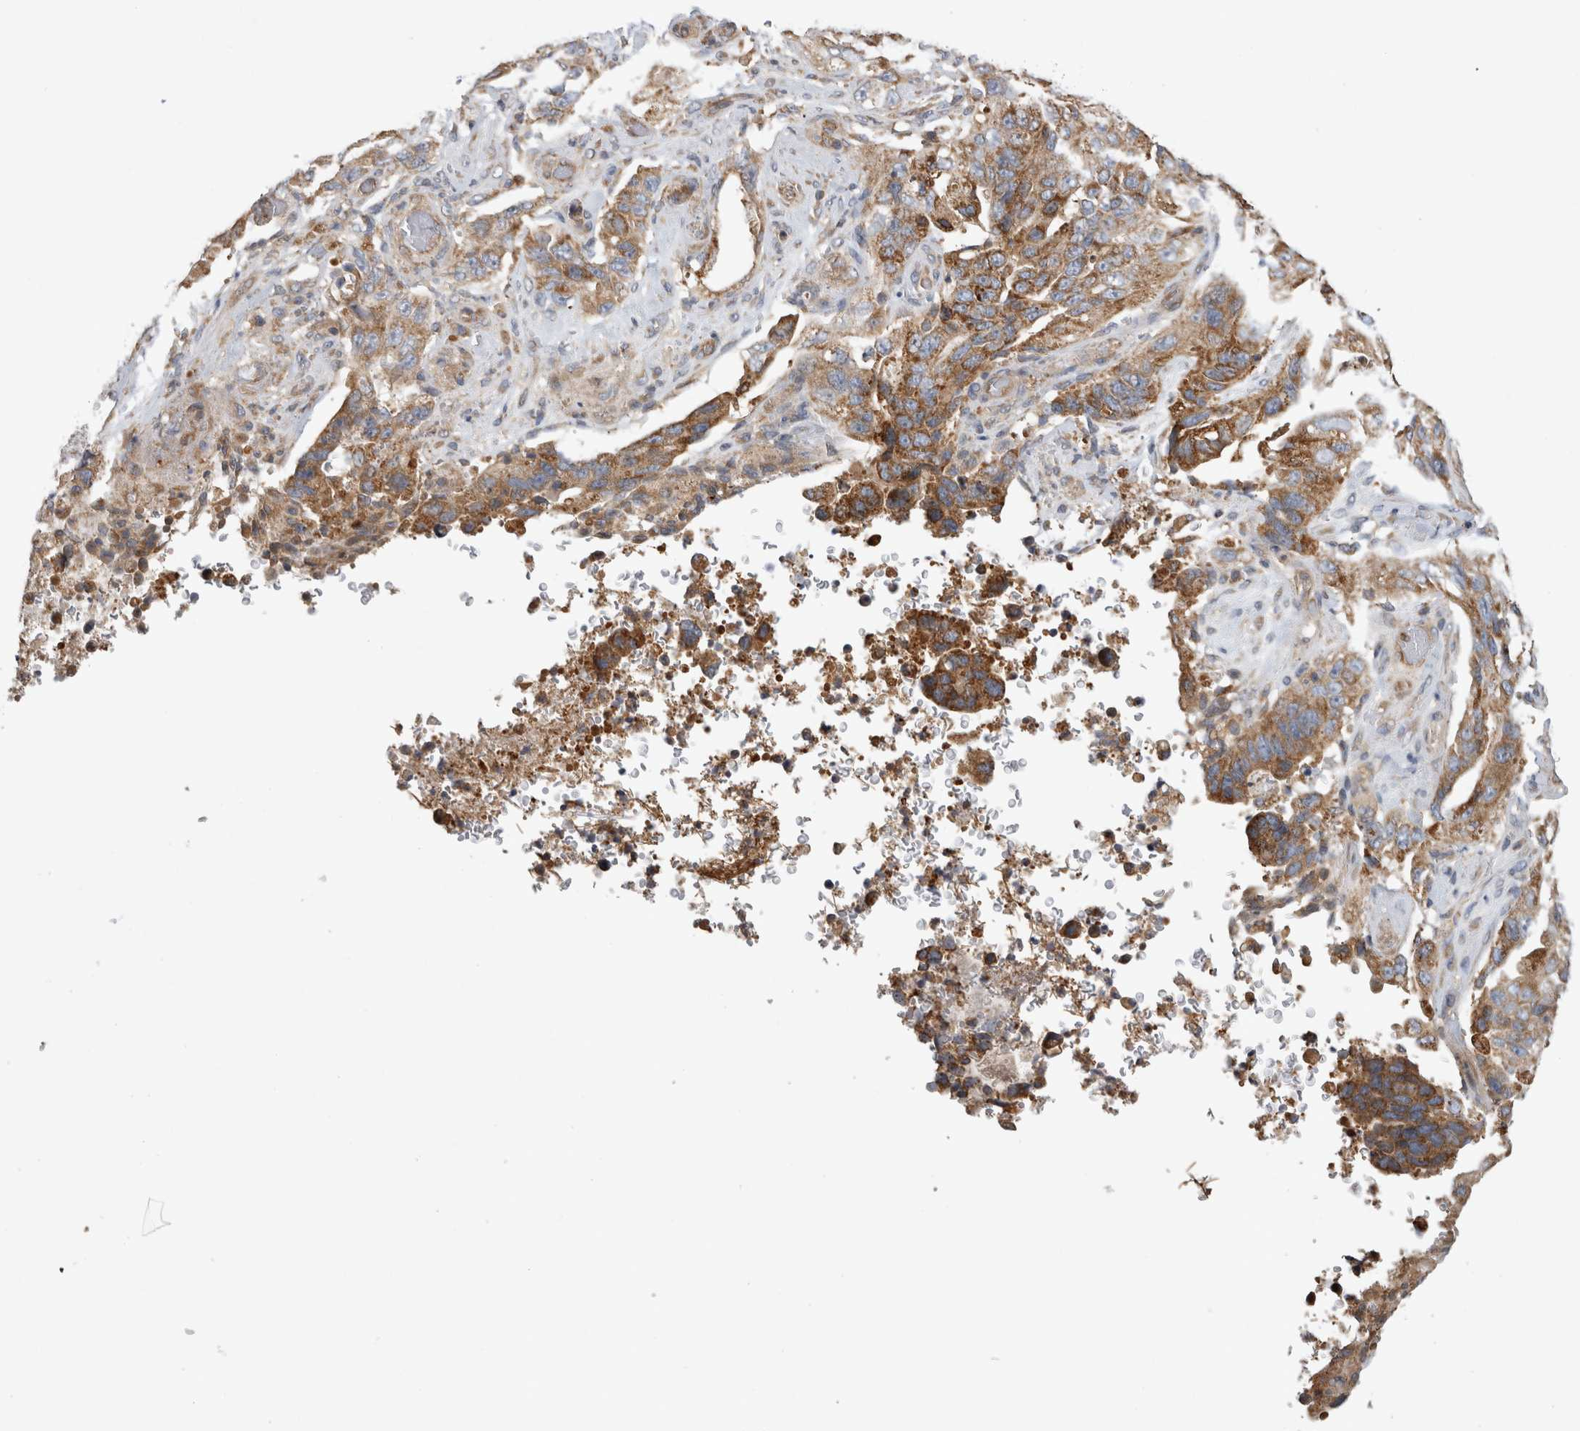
{"staining": {"intensity": "moderate", "quantity": ">75%", "location": "cytoplasmic/membranous"}, "tissue": "stomach cancer", "cell_type": "Tumor cells", "image_type": "cancer", "snomed": [{"axis": "morphology", "description": "Adenocarcinoma, NOS"}, {"axis": "topography", "description": "Stomach"}], "caption": "This is a micrograph of IHC staining of stomach cancer, which shows moderate positivity in the cytoplasmic/membranous of tumor cells.", "gene": "GRIK2", "patient": {"sex": "female", "age": 89}}